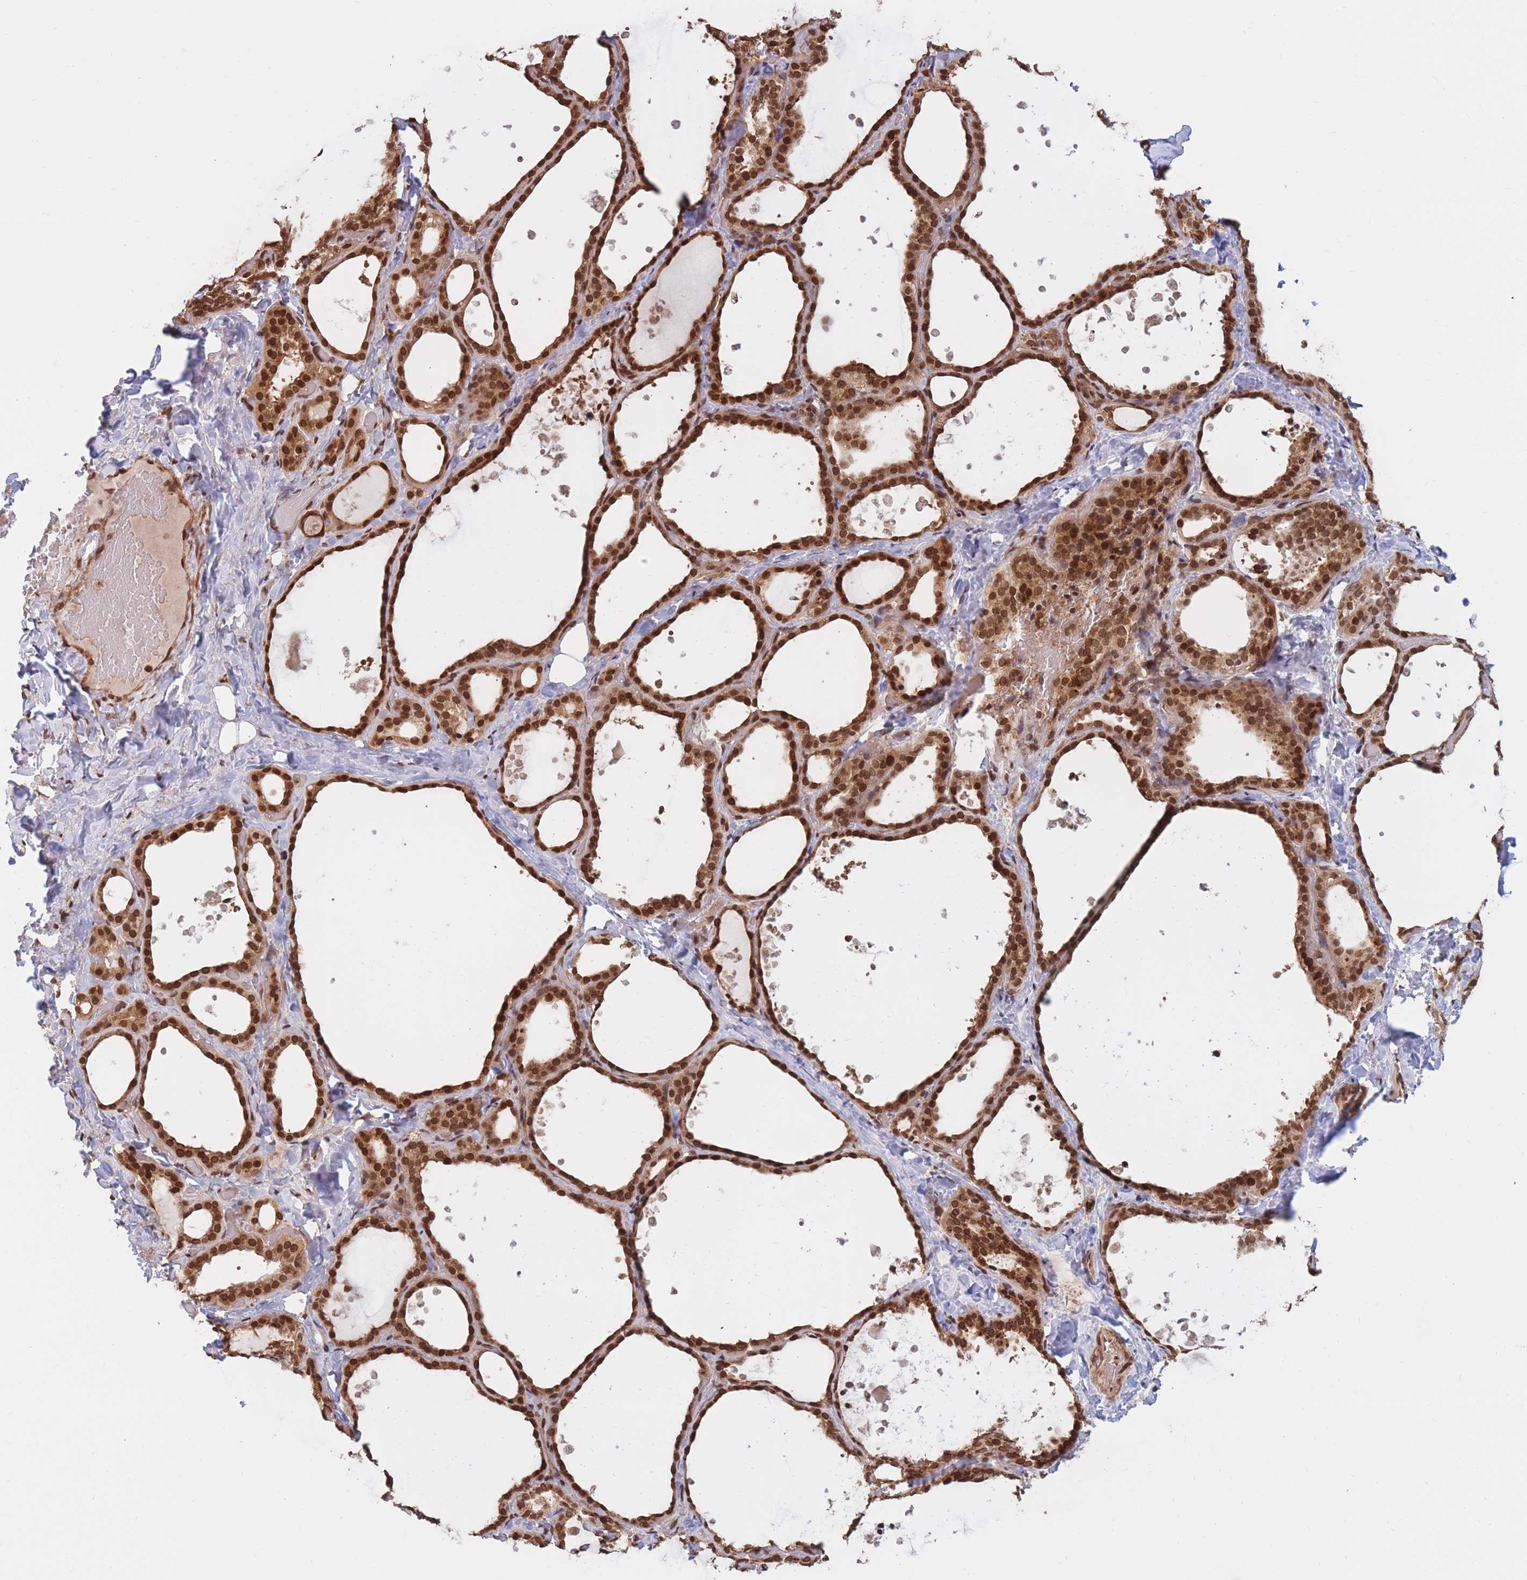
{"staining": {"intensity": "strong", "quantity": ">75%", "location": "cytoplasmic/membranous,nuclear"}, "tissue": "thyroid gland", "cell_type": "Glandular cells", "image_type": "normal", "snomed": [{"axis": "morphology", "description": "Normal tissue, NOS"}, {"axis": "topography", "description": "Thyroid gland"}], "caption": "Immunohistochemistry photomicrograph of benign thyroid gland: thyroid gland stained using immunohistochemistry exhibits high levels of strong protein expression localized specifically in the cytoplasmic/membranous,nuclear of glandular cells, appearing as a cytoplasmic/membranous,nuclear brown color.", "gene": "SRA1", "patient": {"sex": "female", "age": 44}}